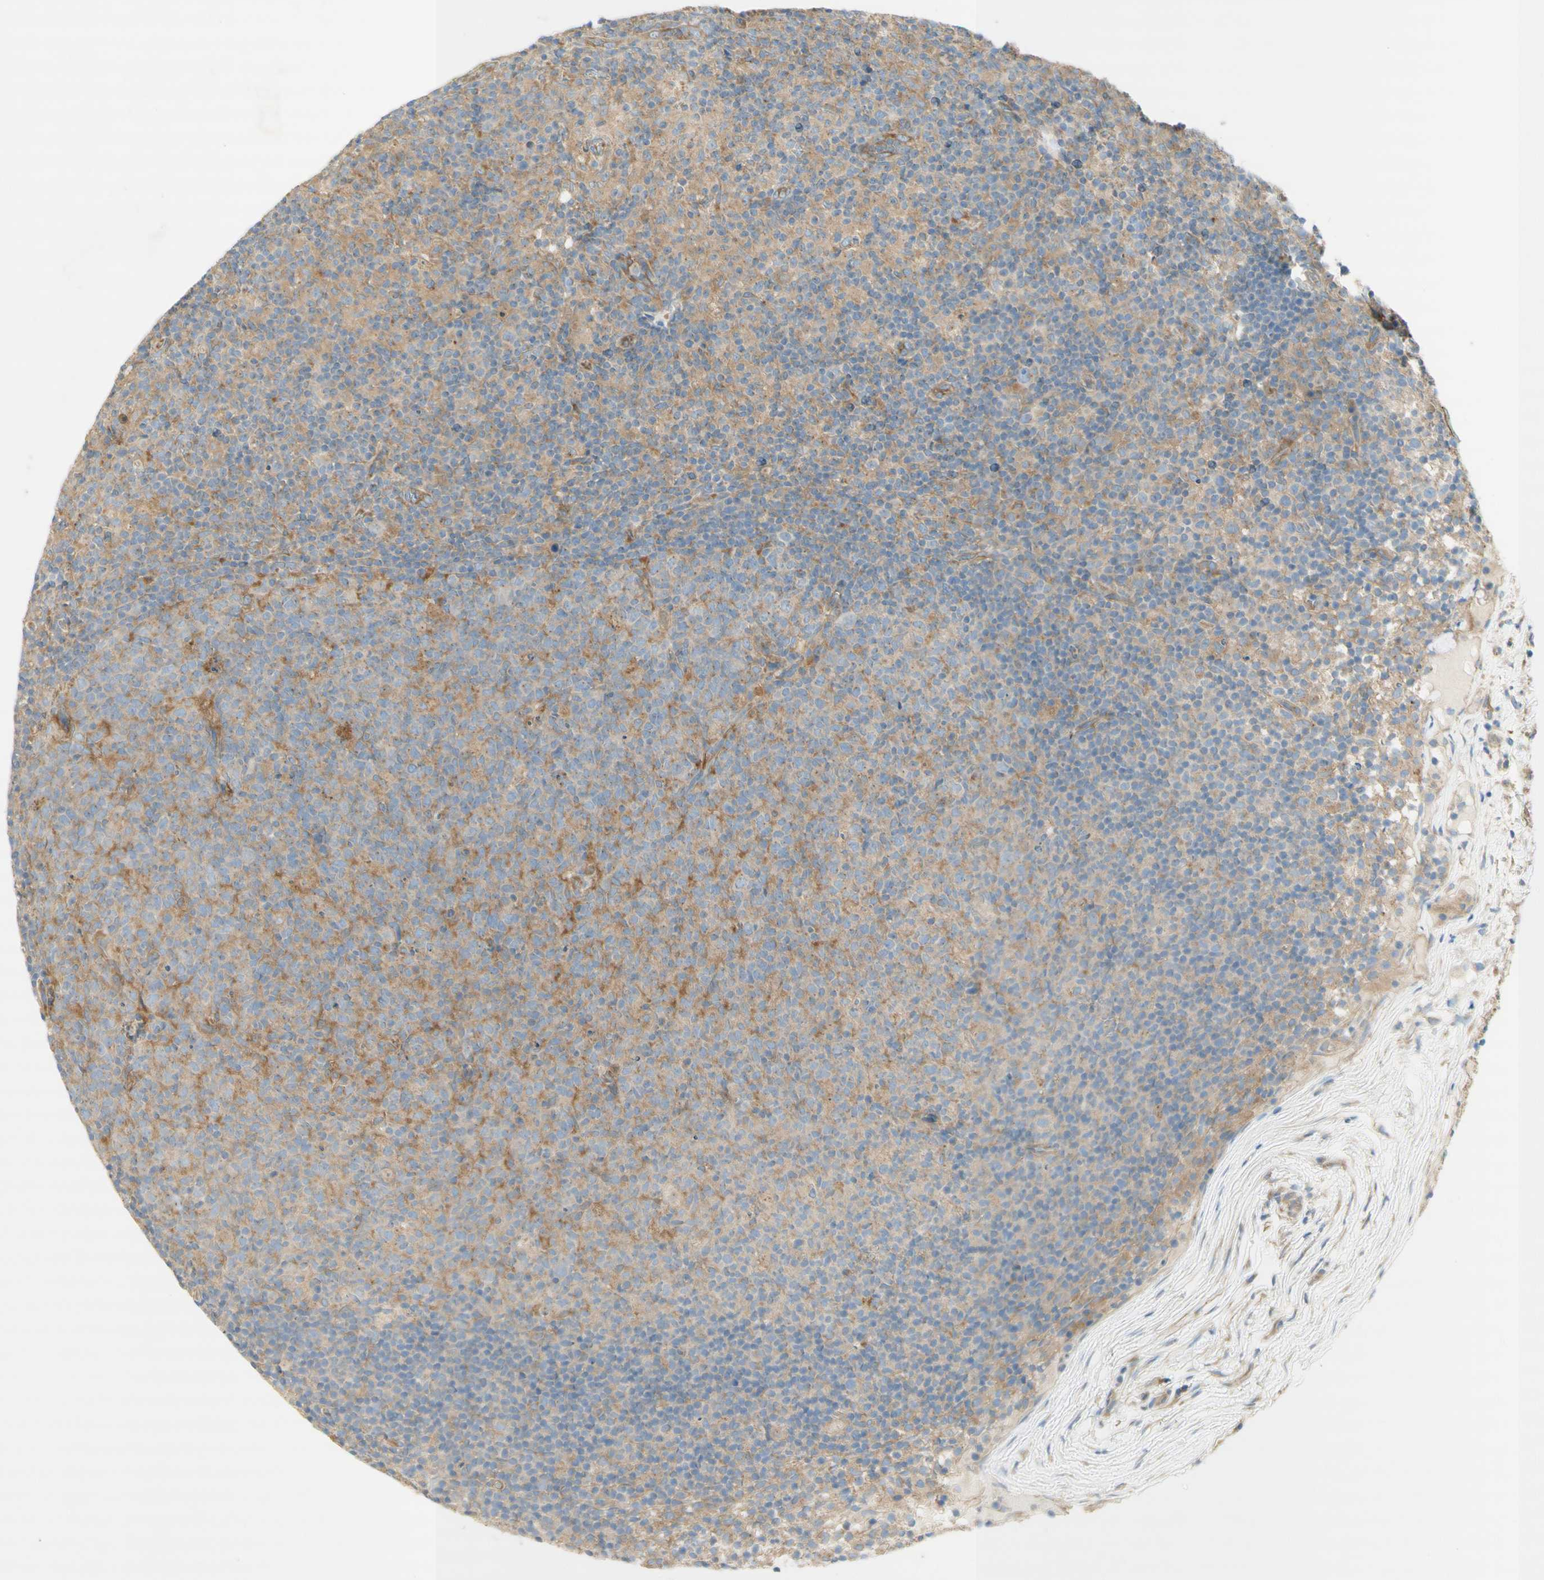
{"staining": {"intensity": "moderate", "quantity": "<25%", "location": "cytoplasmic/membranous"}, "tissue": "lymph node", "cell_type": "Germinal center cells", "image_type": "normal", "snomed": [{"axis": "morphology", "description": "Normal tissue, NOS"}, {"axis": "morphology", "description": "Inflammation, NOS"}, {"axis": "topography", "description": "Lymph node"}], "caption": "DAB immunohistochemical staining of normal human lymph node demonstrates moderate cytoplasmic/membranous protein staining in approximately <25% of germinal center cells.", "gene": "DYNC1H1", "patient": {"sex": "male", "age": 55}}